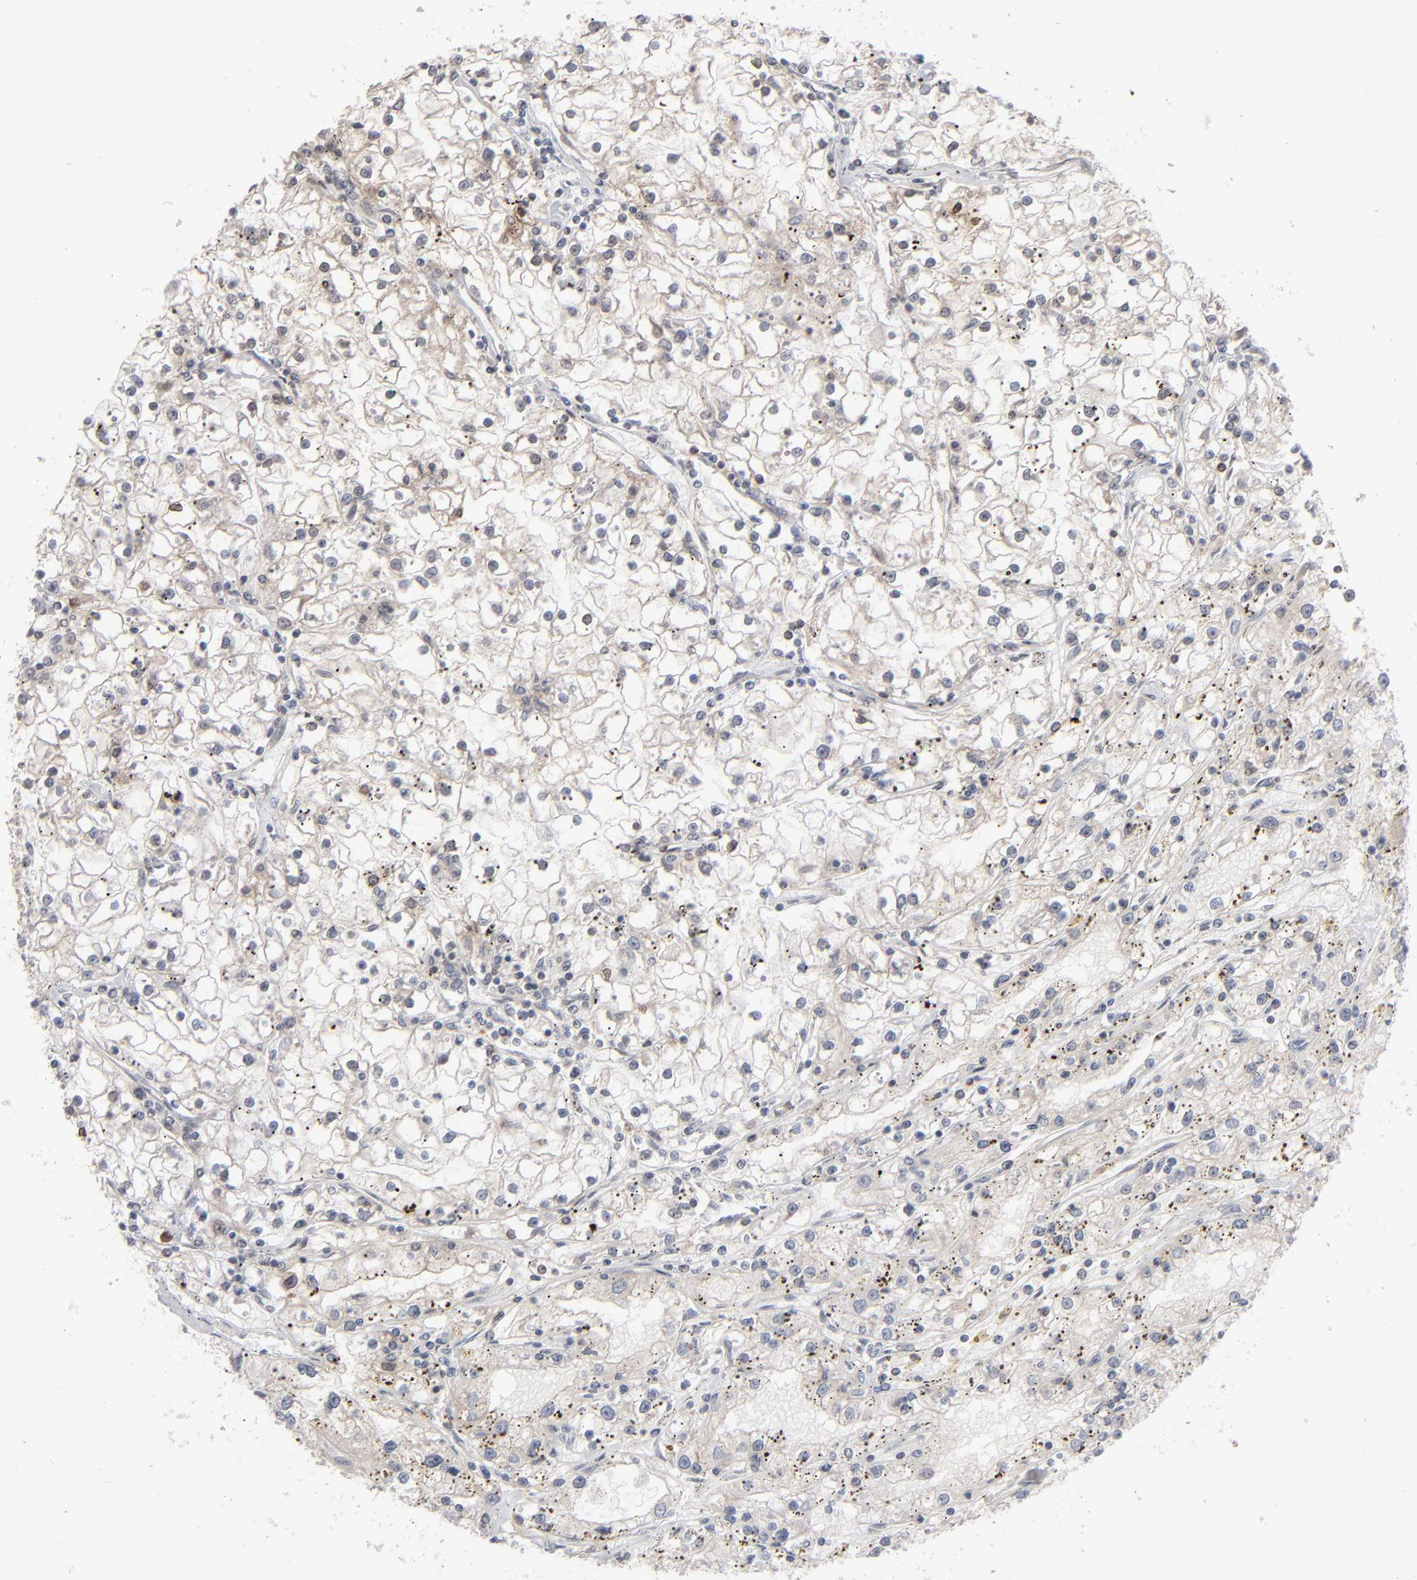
{"staining": {"intensity": "negative", "quantity": "none", "location": "none"}, "tissue": "renal cancer", "cell_type": "Tumor cells", "image_type": "cancer", "snomed": [{"axis": "morphology", "description": "Adenocarcinoma, NOS"}, {"axis": "topography", "description": "Kidney"}], "caption": "Adenocarcinoma (renal) was stained to show a protein in brown. There is no significant staining in tumor cells. (Immunohistochemistry, brightfield microscopy, high magnification).", "gene": "STAT4", "patient": {"sex": "male", "age": 56}}